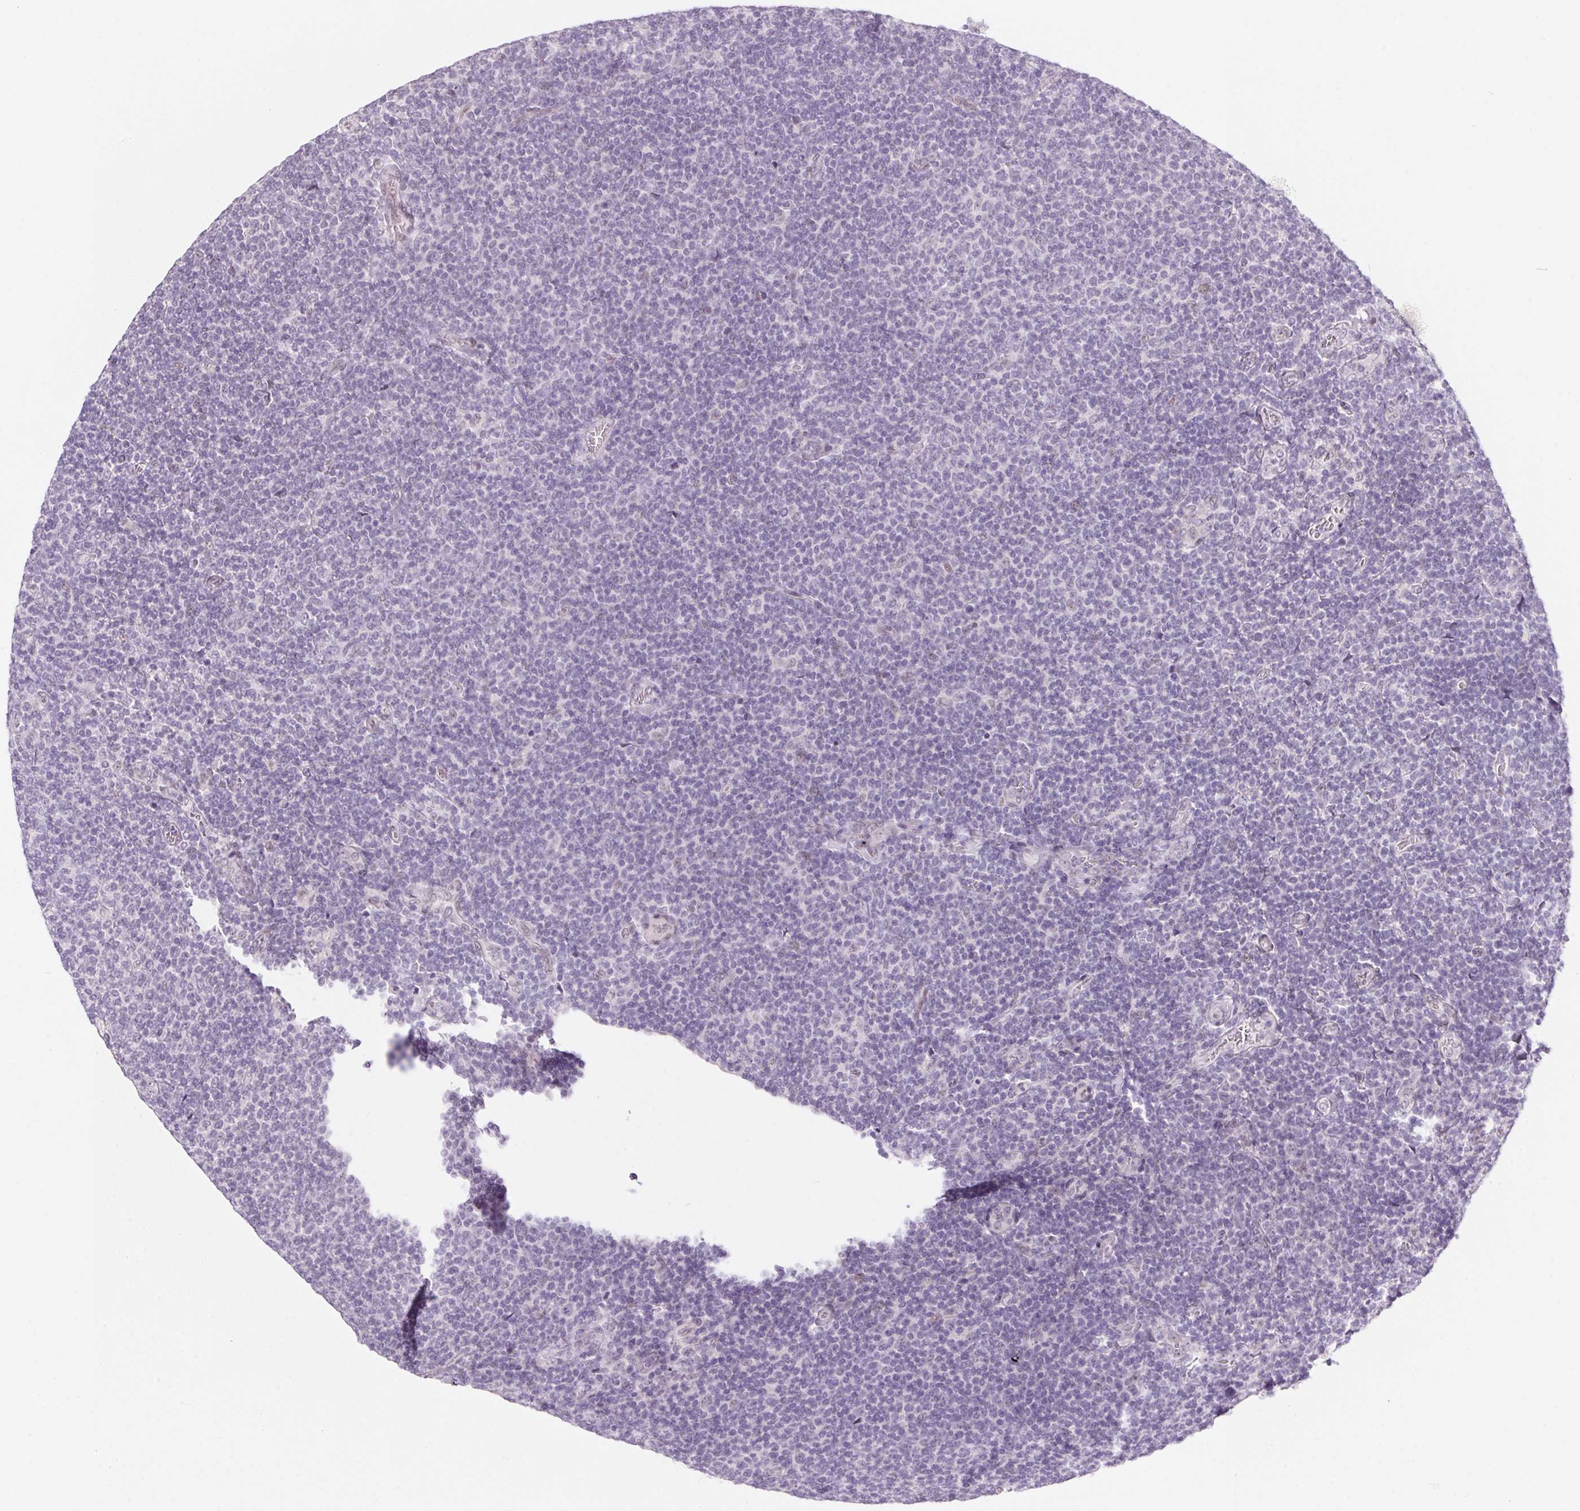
{"staining": {"intensity": "negative", "quantity": "none", "location": "none"}, "tissue": "lymphoma", "cell_type": "Tumor cells", "image_type": "cancer", "snomed": [{"axis": "morphology", "description": "Malignant lymphoma, non-Hodgkin's type, Low grade"}, {"axis": "topography", "description": "Lymph node"}], "caption": "Immunohistochemistry (IHC) of human low-grade malignant lymphoma, non-Hodgkin's type shows no staining in tumor cells.", "gene": "KCNQ2", "patient": {"sex": "male", "age": 52}}